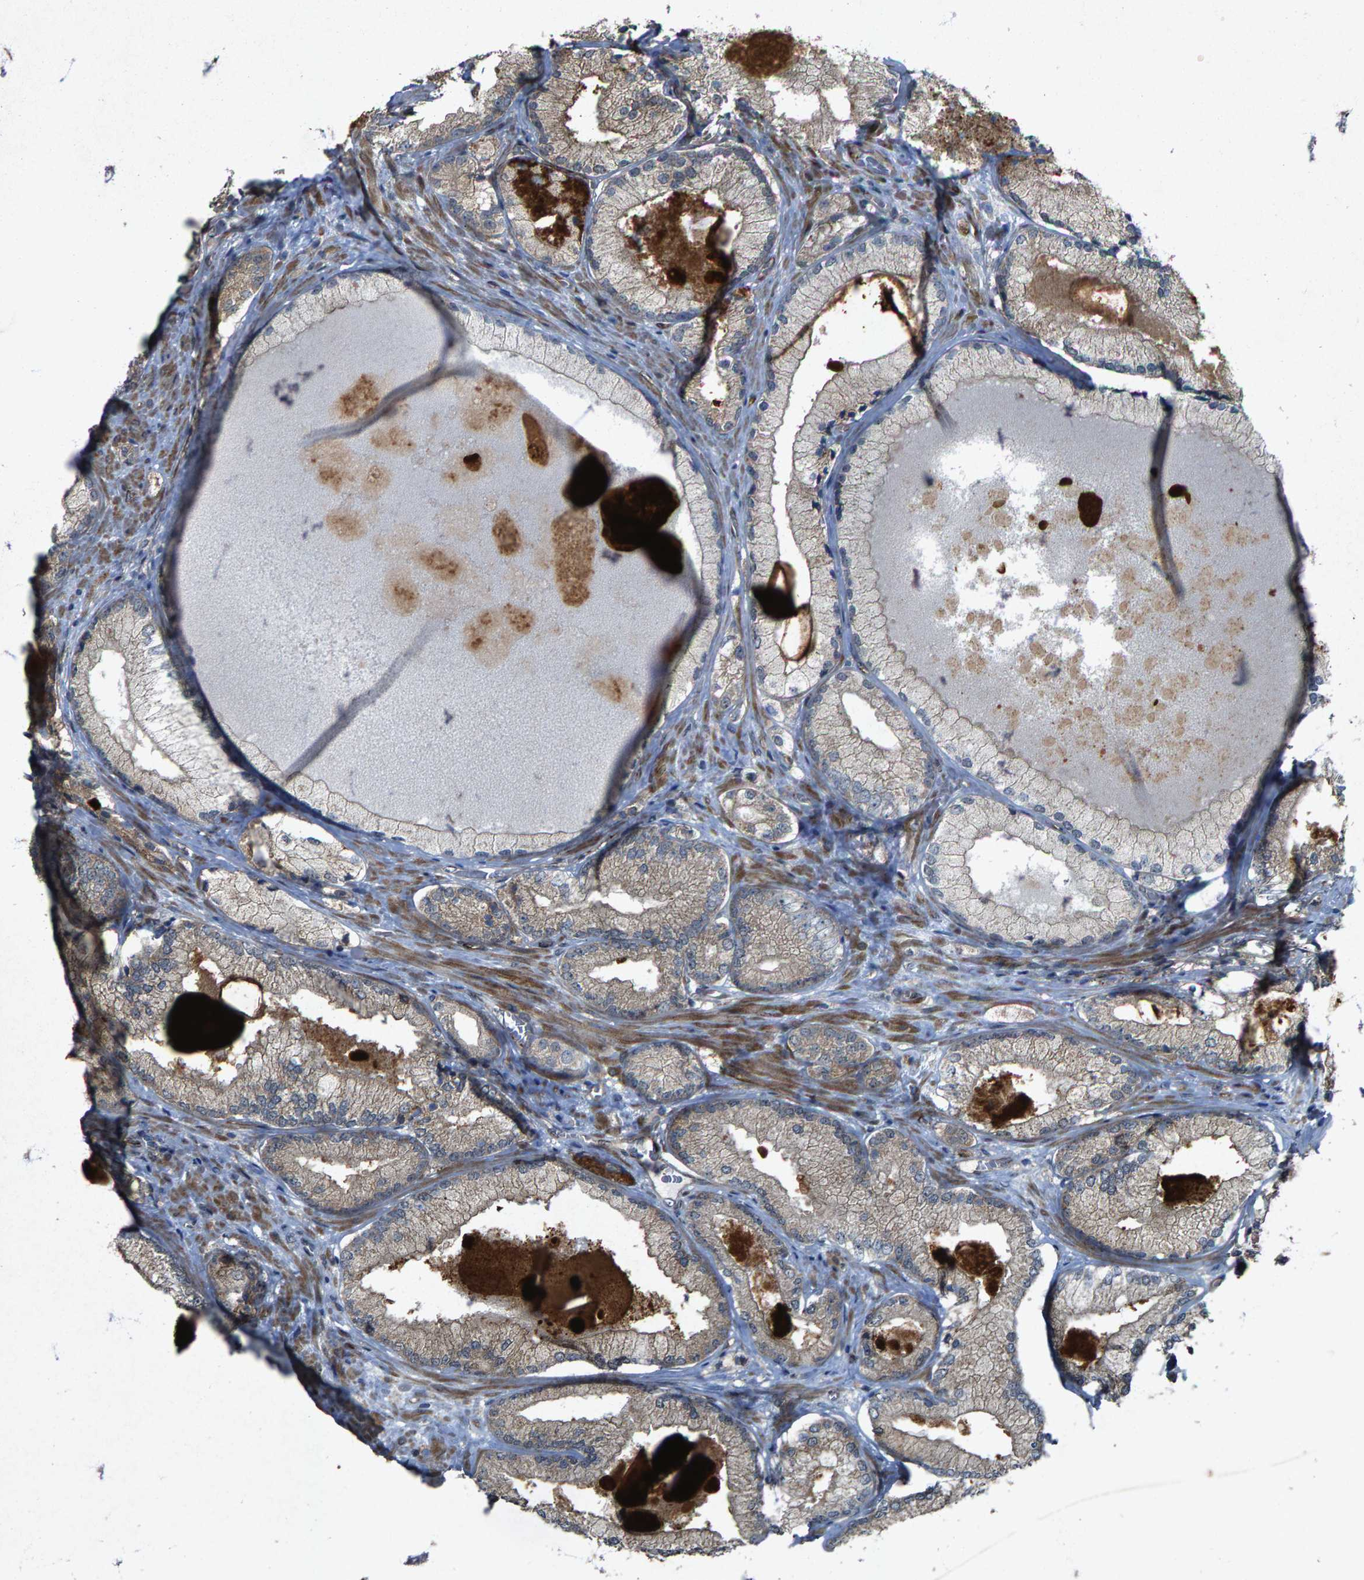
{"staining": {"intensity": "weak", "quantity": ">75%", "location": "cytoplasmic/membranous"}, "tissue": "prostate cancer", "cell_type": "Tumor cells", "image_type": "cancer", "snomed": [{"axis": "morphology", "description": "Adenocarcinoma, Low grade"}, {"axis": "topography", "description": "Prostate"}], "caption": "Brown immunohistochemical staining in human adenocarcinoma (low-grade) (prostate) reveals weak cytoplasmic/membranous expression in approximately >75% of tumor cells.", "gene": "LRRC72", "patient": {"sex": "male", "age": 65}}